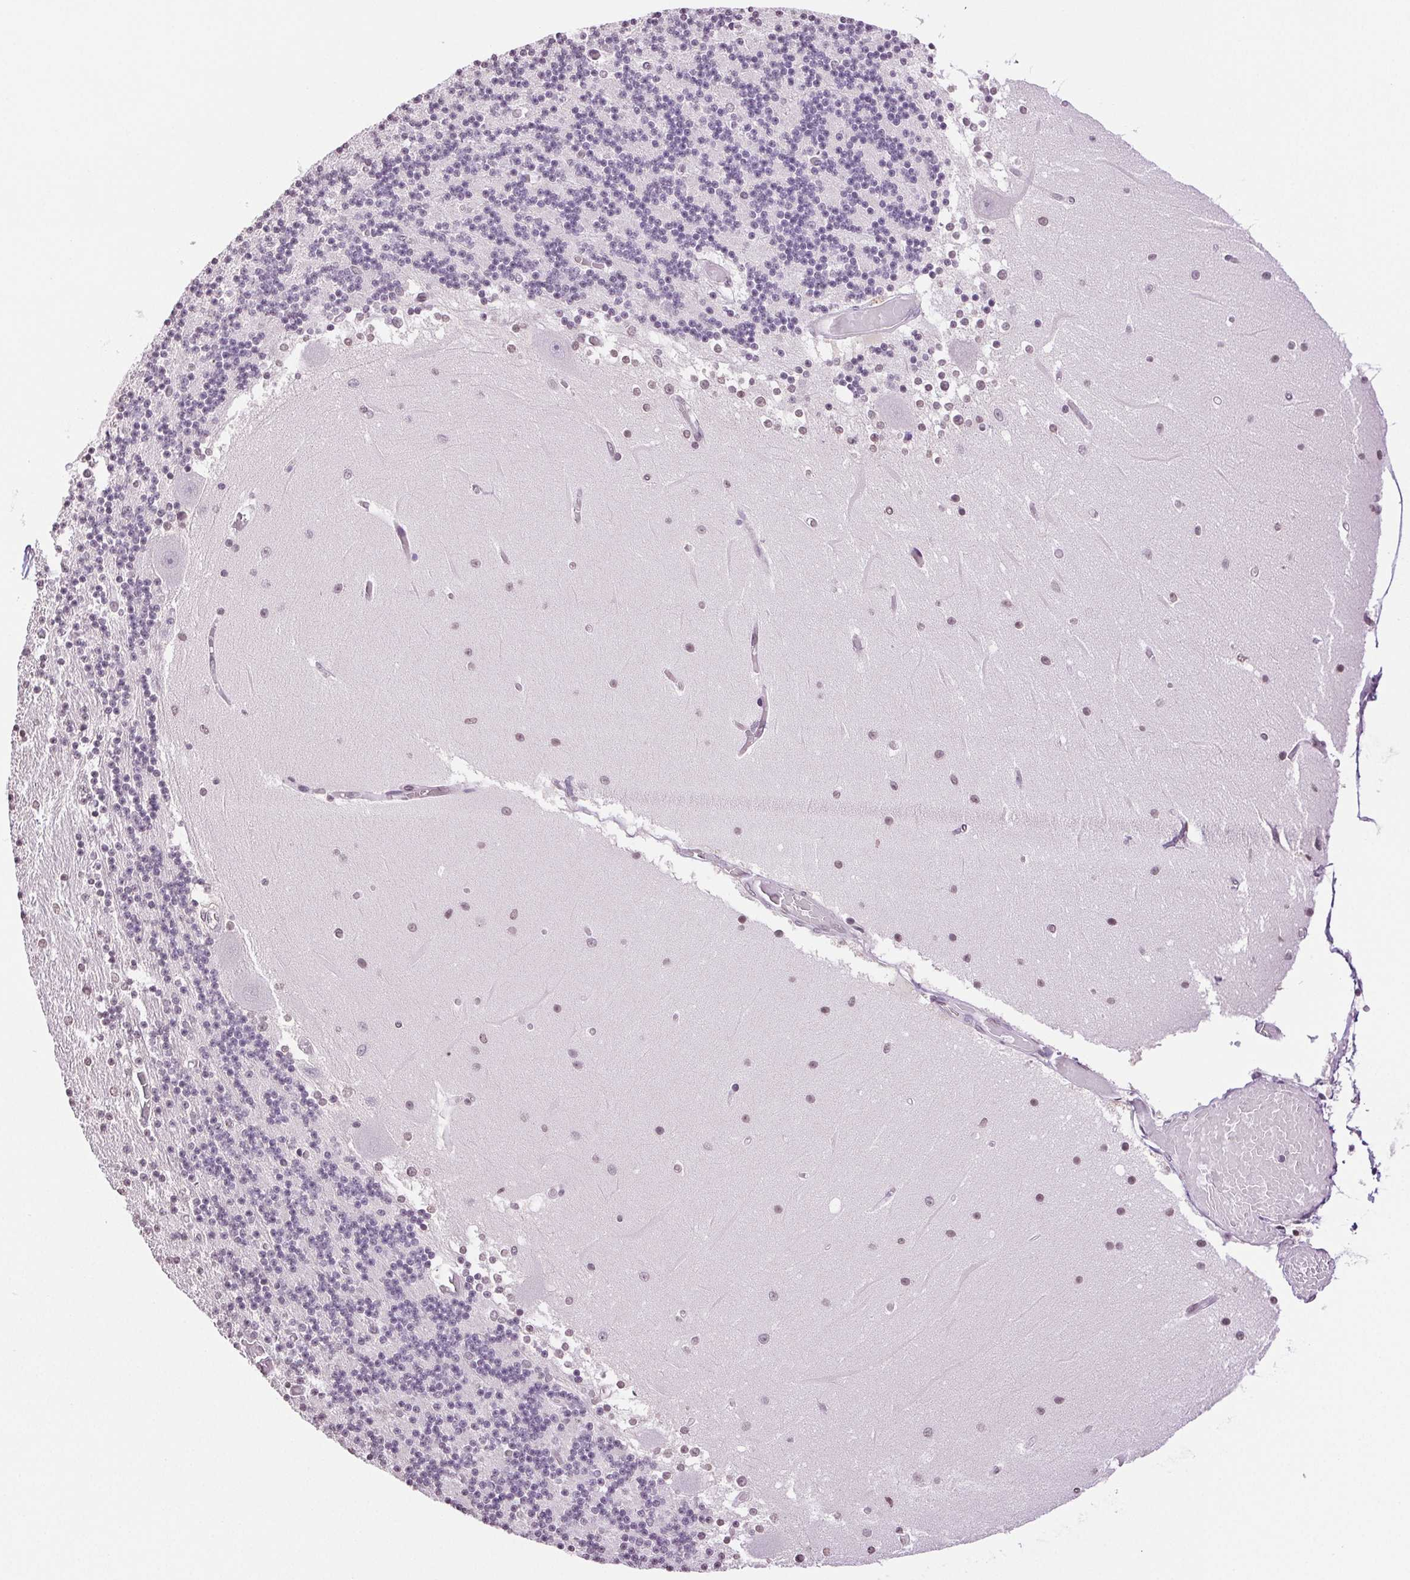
{"staining": {"intensity": "negative", "quantity": "none", "location": "none"}, "tissue": "cerebellum", "cell_type": "Cells in granular layer", "image_type": "normal", "snomed": [{"axis": "morphology", "description": "Normal tissue, NOS"}, {"axis": "topography", "description": "Cerebellum"}], "caption": "Immunohistochemistry (IHC) photomicrograph of unremarkable cerebellum stained for a protein (brown), which demonstrates no positivity in cells in granular layer.", "gene": "TNNT3", "patient": {"sex": "female", "age": 28}}